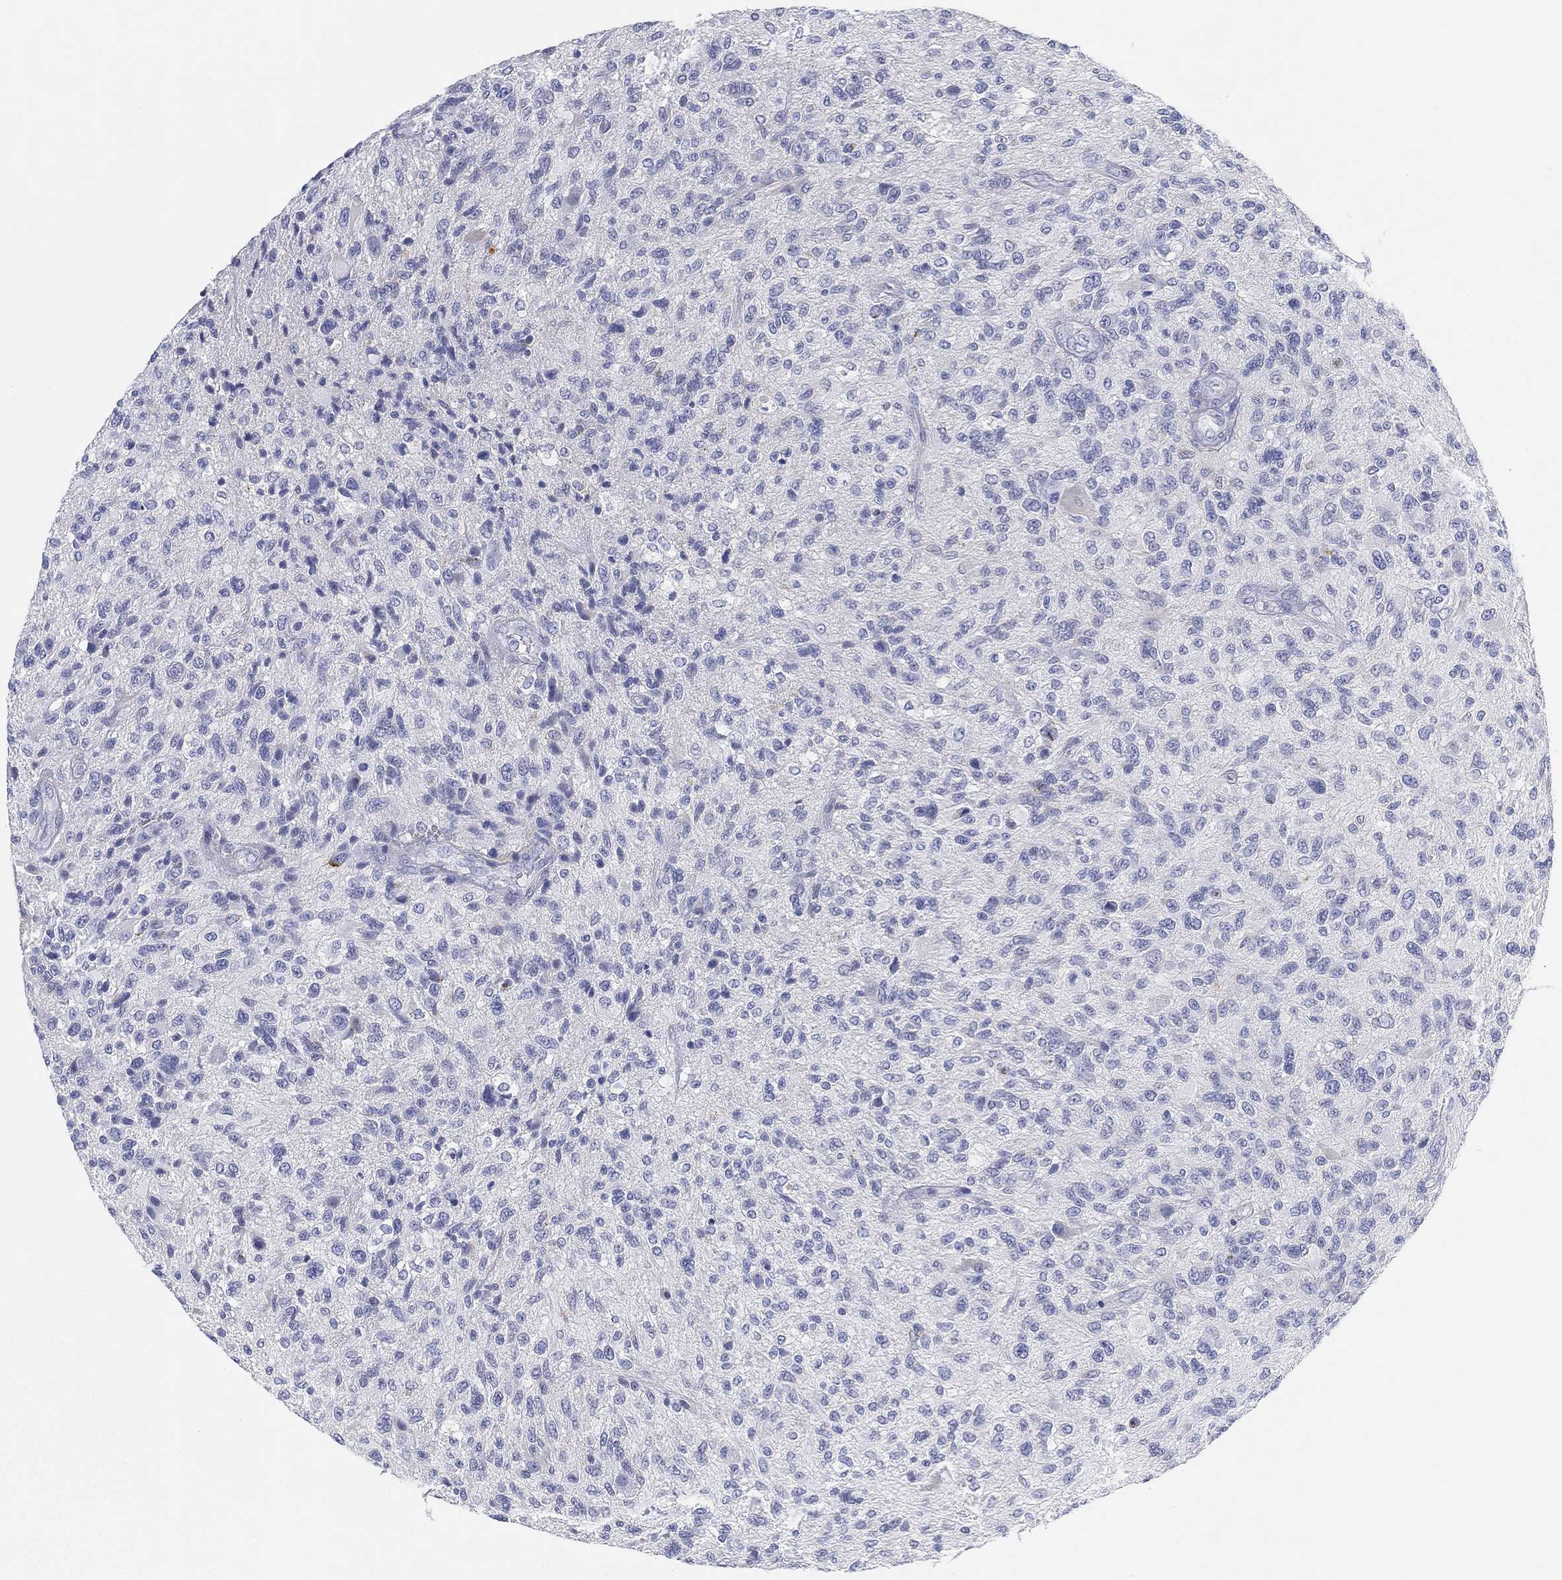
{"staining": {"intensity": "negative", "quantity": "none", "location": "none"}, "tissue": "glioma", "cell_type": "Tumor cells", "image_type": "cancer", "snomed": [{"axis": "morphology", "description": "Glioma, malignant, High grade"}, {"axis": "topography", "description": "Brain"}], "caption": "DAB (3,3'-diaminobenzidine) immunohistochemical staining of glioma displays no significant positivity in tumor cells.", "gene": "GPR61", "patient": {"sex": "male", "age": 47}}